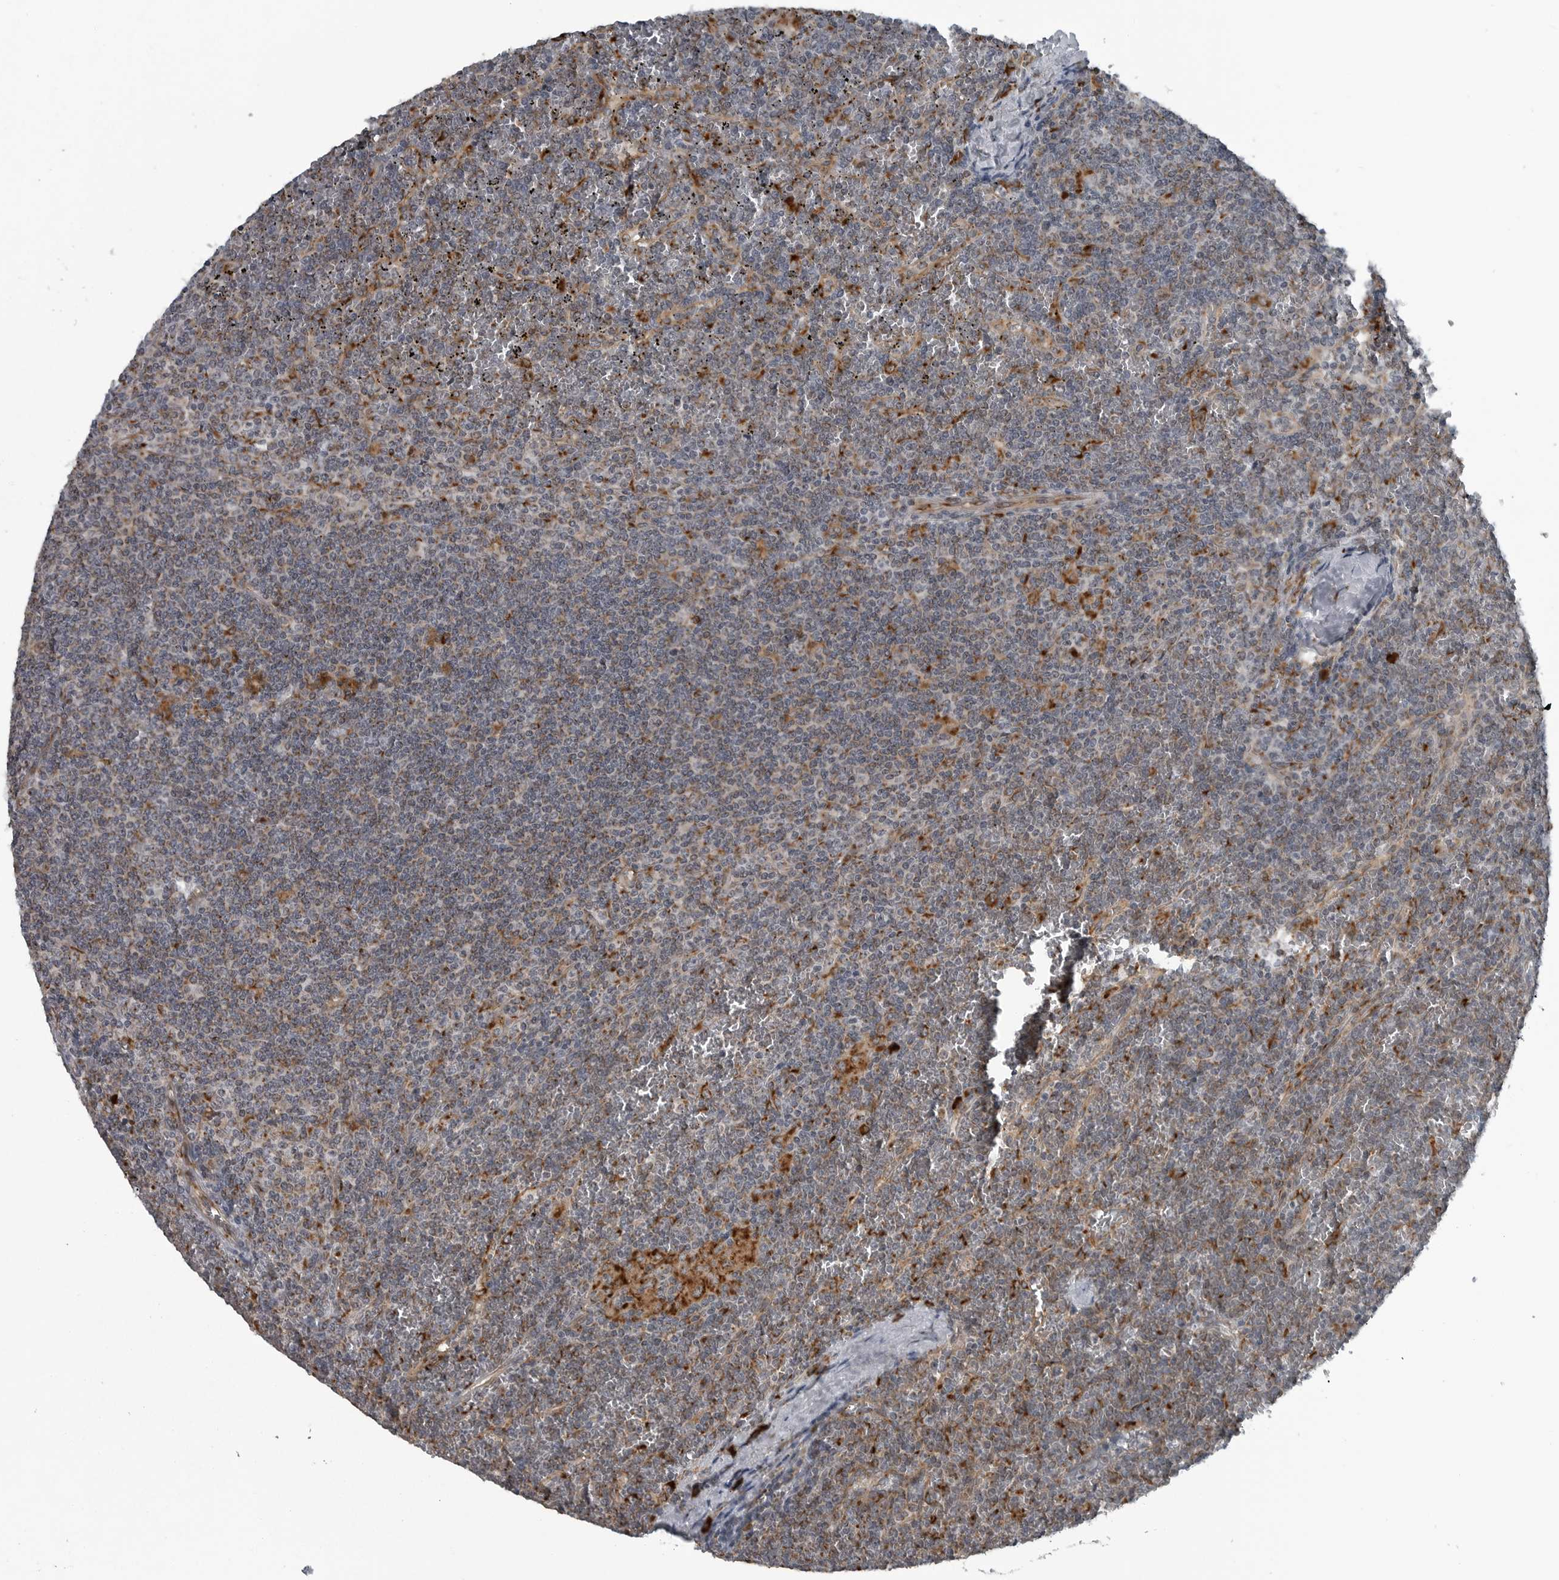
{"staining": {"intensity": "negative", "quantity": "none", "location": "none"}, "tissue": "lymphoma", "cell_type": "Tumor cells", "image_type": "cancer", "snomed": [{"axis": "morphology", "description": "Malignant lymphoma, non-Hodgkin's type, Low grade"}, {"axis": "topography", "description": "Spleen"}], "caption": "This image is of lymphoma stained with immunohistochemistry to label a protein in brown with the nuclei are counter-stained blue. There is no staining in tumor cells. (DAB IHC visualized using brightfield microscopy, high magnification).", "gene": "CEP85", "patient": {"sex": "female", "age": 19}}